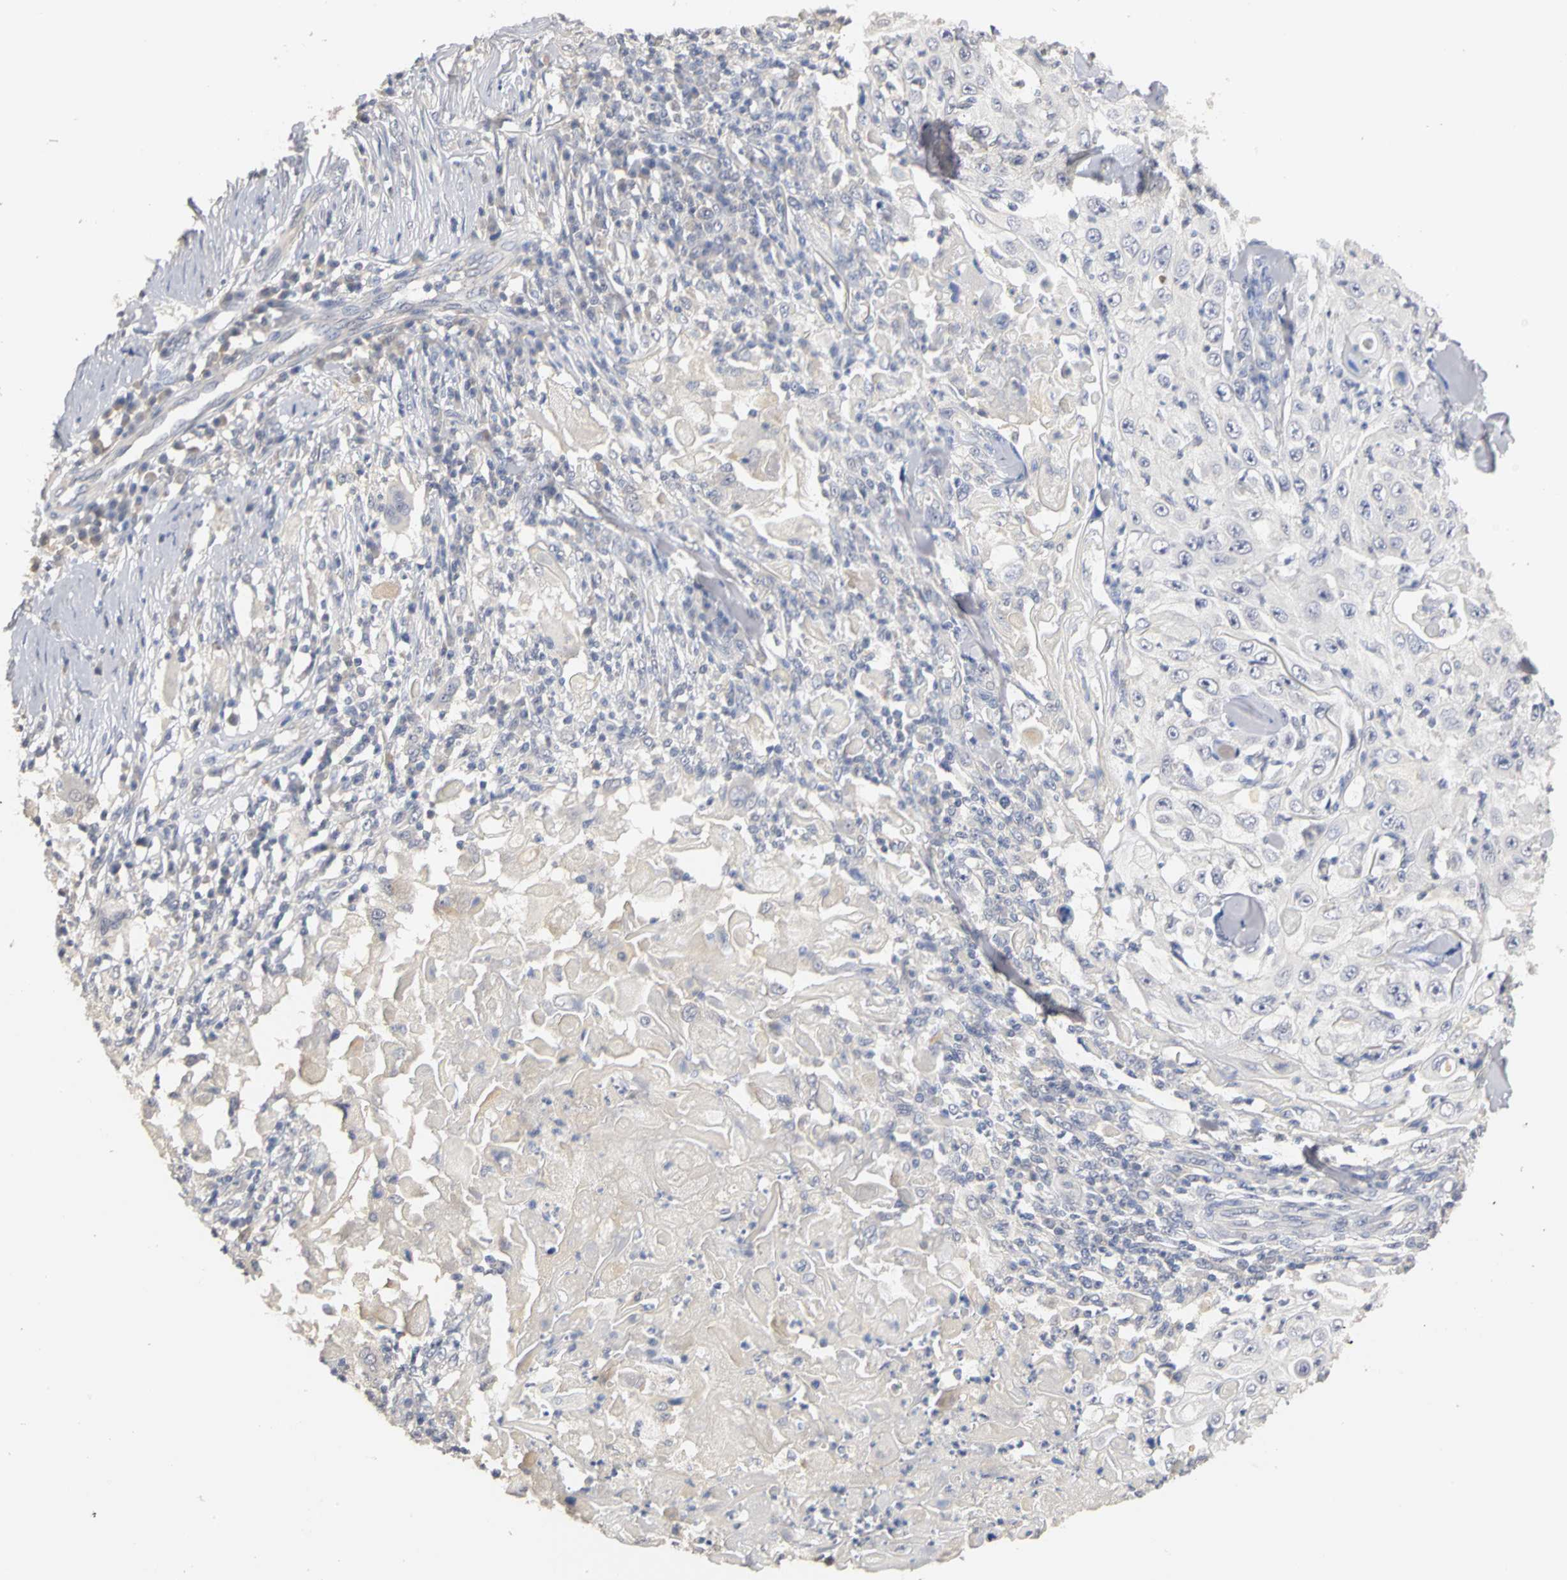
{"staining": {"intensity": "negative", "quantity": "none", "location": "none"}, "tissue": "skin cancer", "cell_type": "Tumor cells", "image_type": "cancer", "snomed": [{"axis": "morphology", "description": "Squamous cell carcinoma, NOS"}, {"axis": "topography", "description": "Skin"}], "caption": "High magnification brightfield microscopy of skin cancer (squamous cell carcinoma) stained with DAB (3,3'-diaminobenzidine) (brown) and counterstained with hematoxylin (blue): tumor cells show no significant positivity. The staining was performed using DAB (3,3'-diaminobenzidine) to visualize the protein expression in brown, while the nuclei were stained in blue with hematoxylin (Magnification: 20x).", "gene": "PGR", "patient": {"sex": "male", "age": 86}}